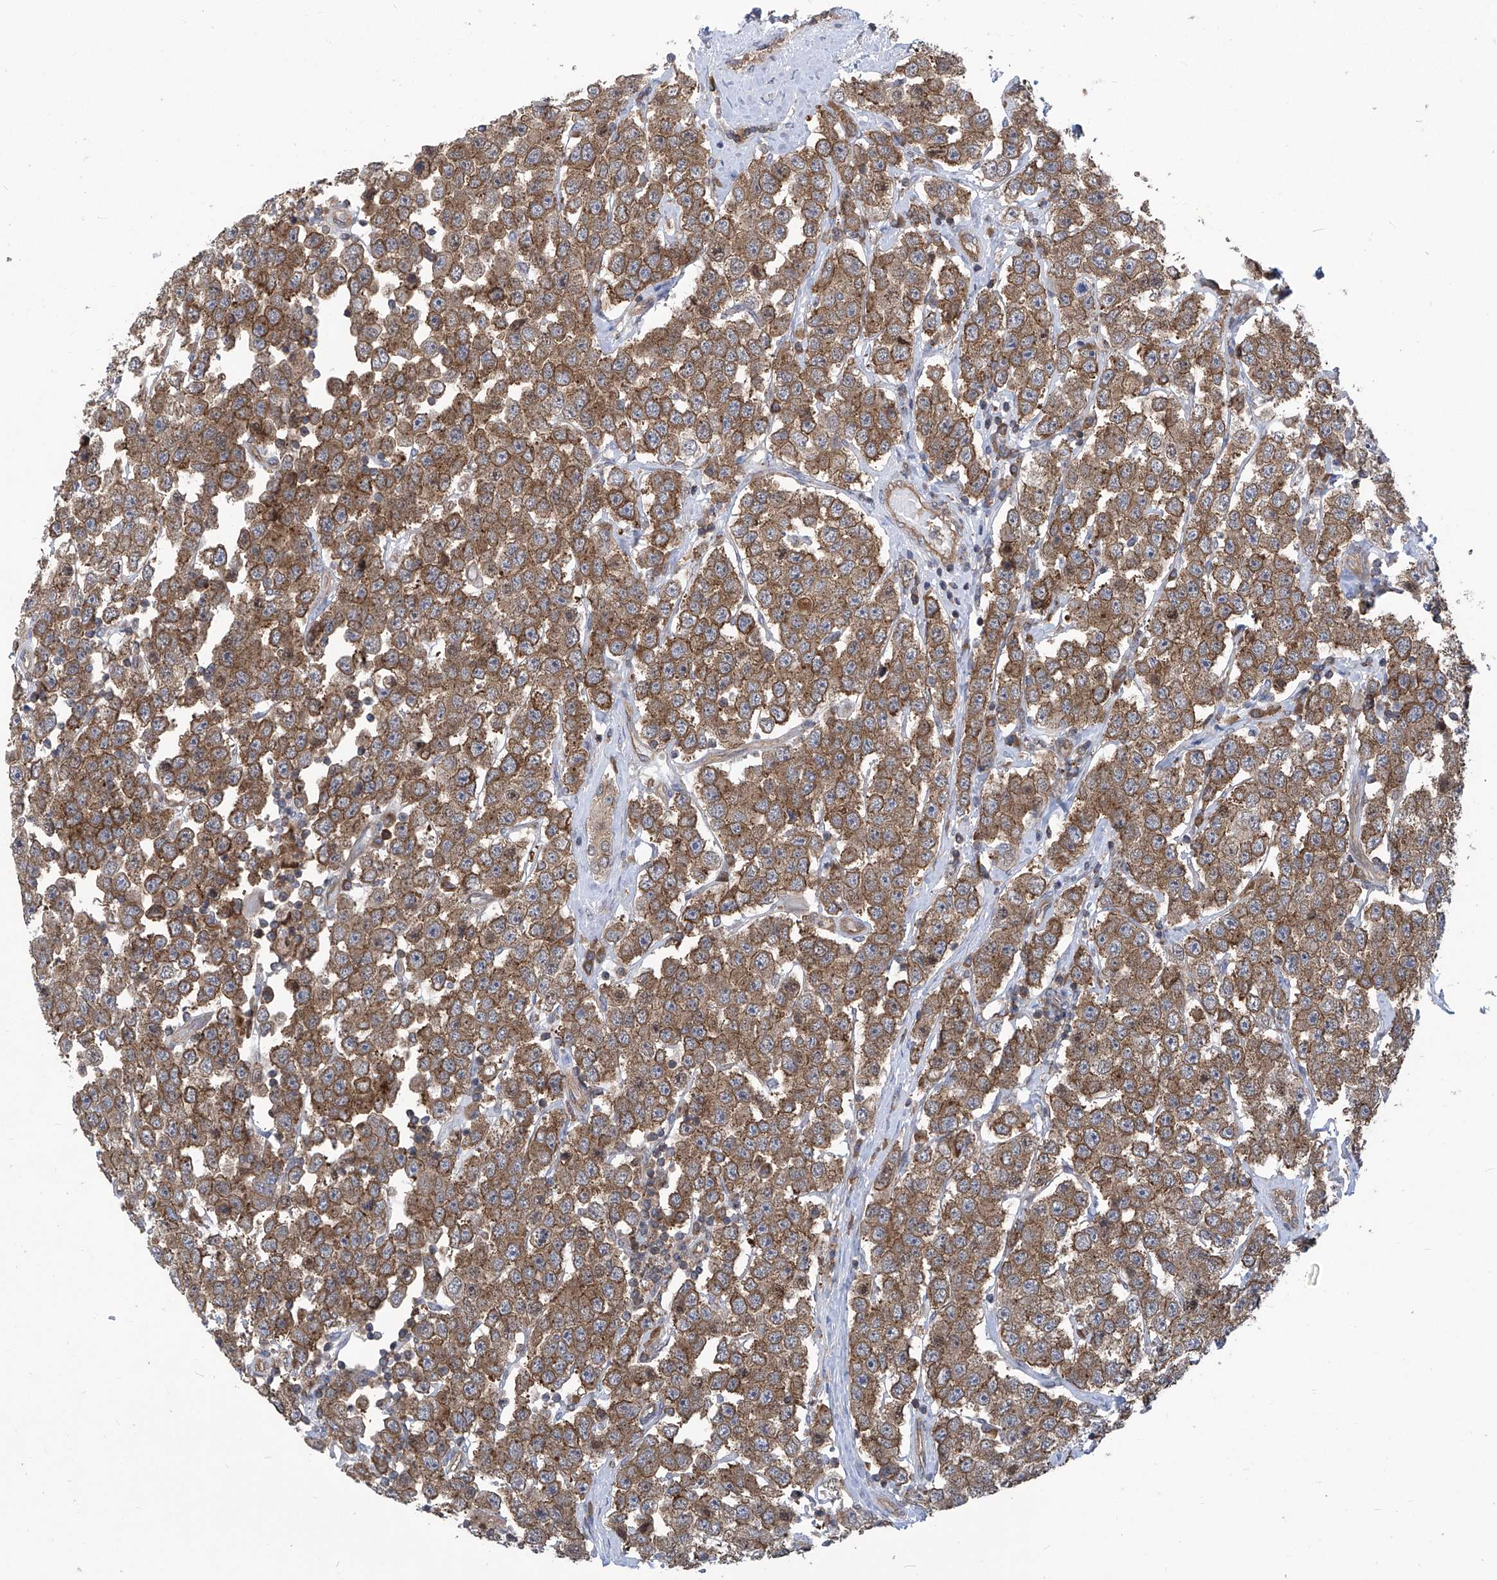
{"staining": {"intensity": "moderate", "quantity": ">75%", "location": "cytoplasmic/membranous"}, "tissue": "testis cancer", "cell_type": "Tumor cells", "image_type": "cancer", "snomed": [{"axis": "morphology", "description": "Seminoma, NOS"}, {"axis": "topography", "description": "Testis"}], "caption": "High-power microscopy captured an IHC photomicrograph of testis cancer (seminoma), revealing moderate cytoplasmic/membranous positivity in approximately >75% of tumor cells.", "gene": "EIF3M", "patient": {"sex": "male", "age": 28}}